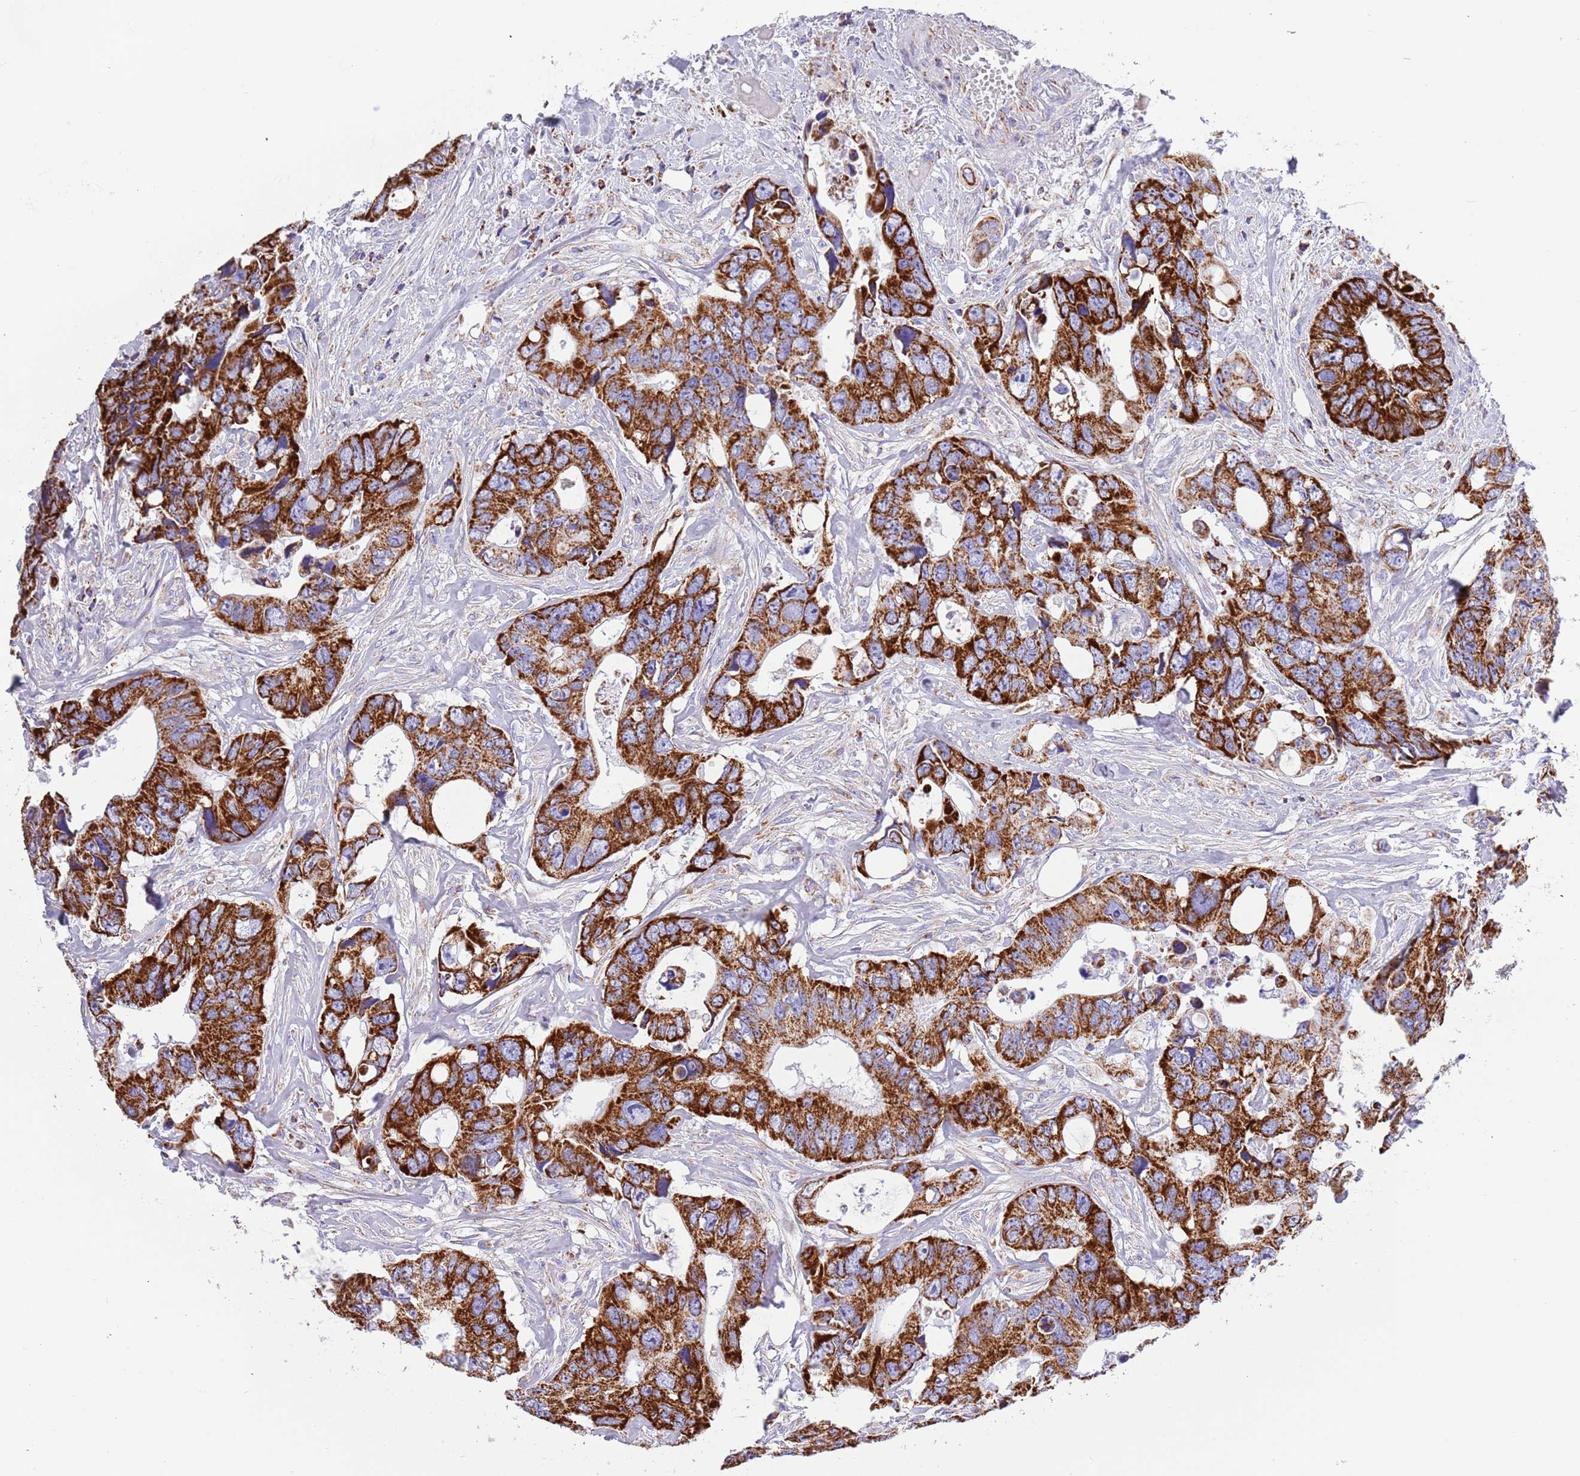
{"staining": {"intensity": "strong", "quantity": ">75%", "location": "cytoplasmic/membranous"}, "tissue": "colorectal cancer", "cell_type": "Tumor cells", "image_type": "cancer", "snomed": [{"axis": "morphology", "description": "Adenocarcinoma, NOS"}, {"axis": "topography", "description": "Rectum"}], "caption": "Tumor cells show strong cytoplasmic/membranous positivity in approximately >75% of cells in adenocarcinoma (colorectal).", "gene": "SUCLG2", "patient": {"sex": "male", "age": 57}}